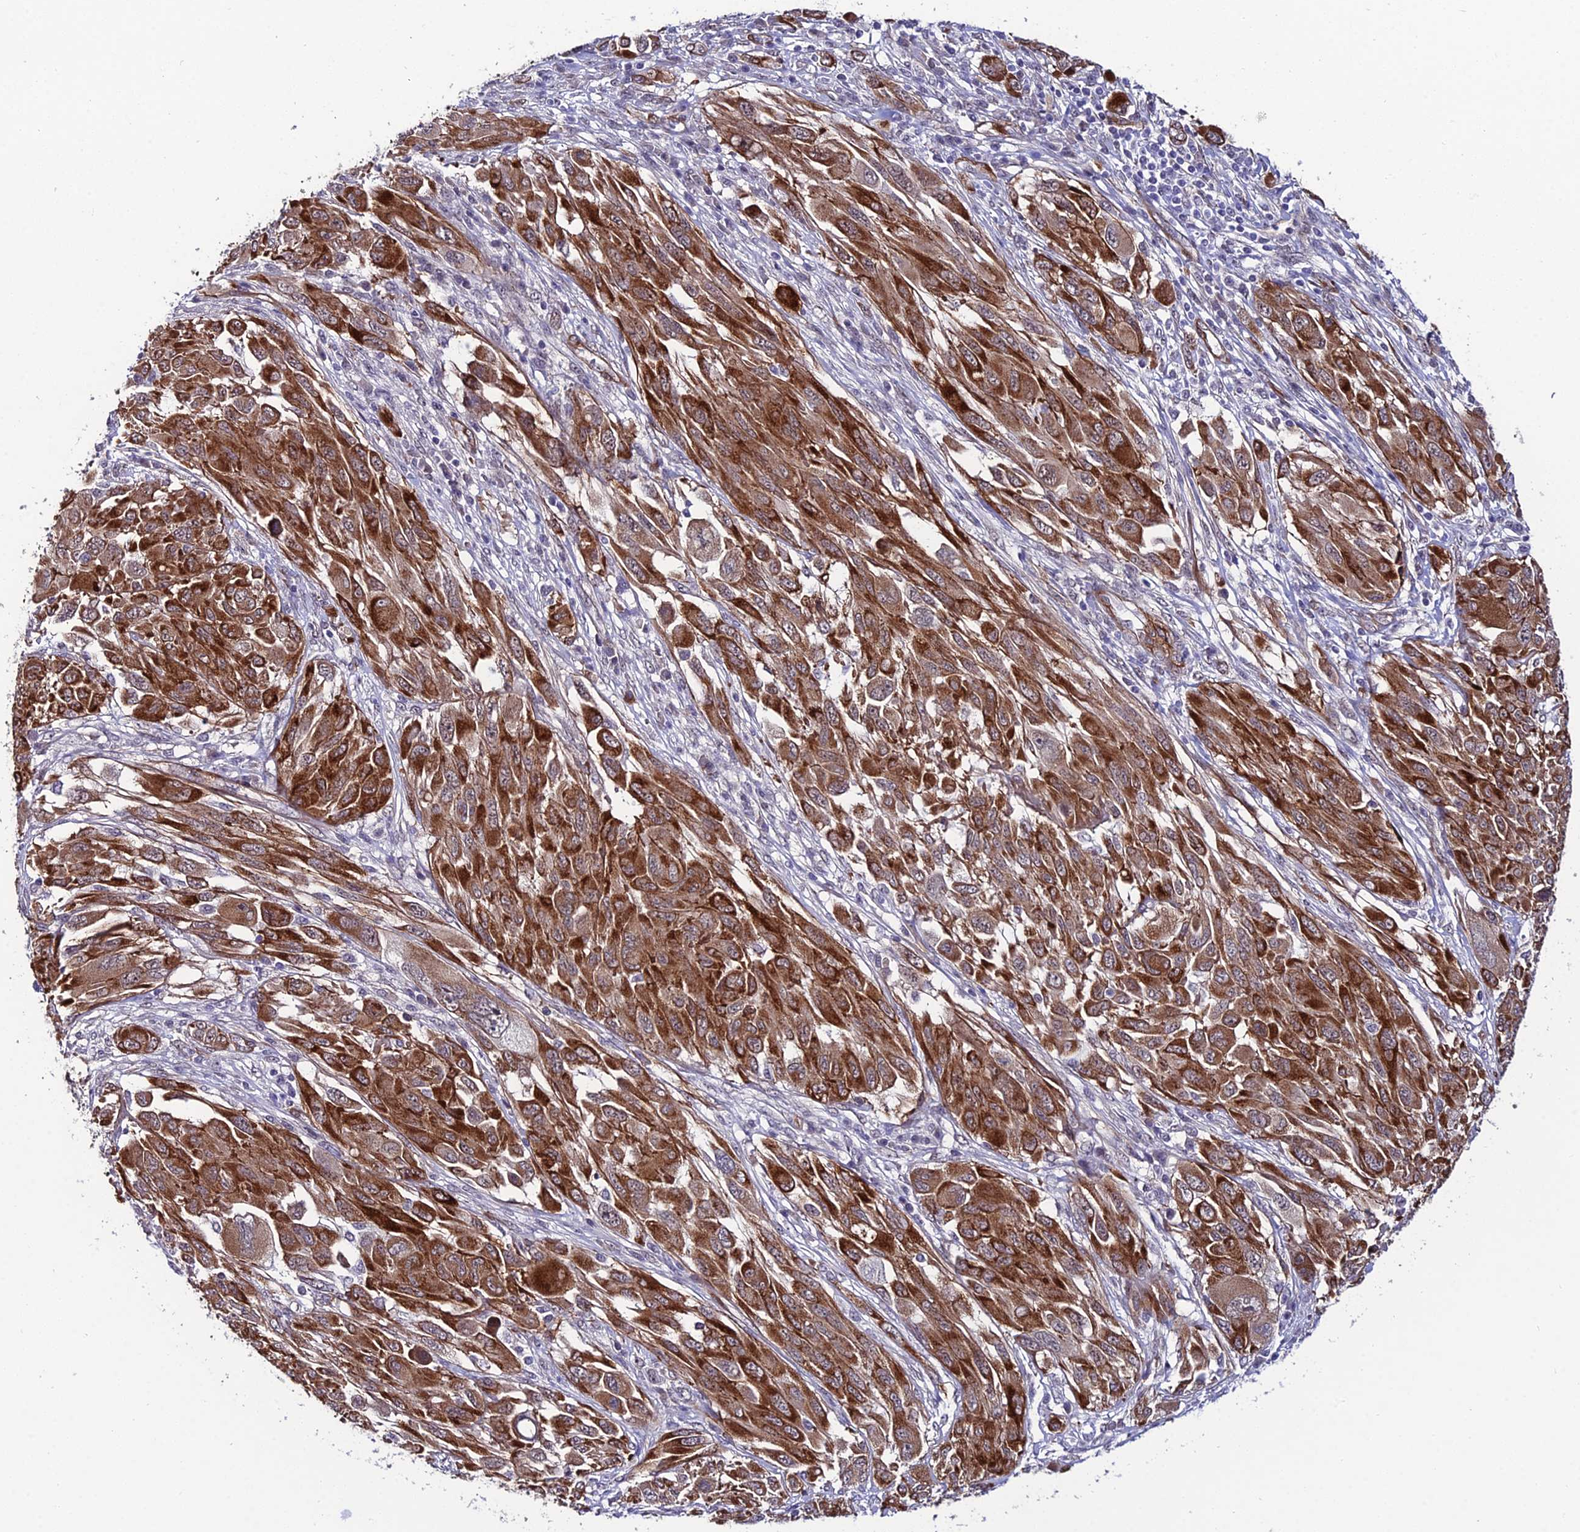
{"staining": {"intensity": "strong", "quantity": ">75%", "location": "cytoplasmic/membranous"}, "tissue": "melanoma", "cell_type": "Tumor cells", "image_type": "cancer", "snomed": [{"axis": "morphology", "description": "Malignant melanoma, NOS"}, {"axis": "topography", "description": "Skin"}], "caption": "Protein expression analysis of melanoma shows strong cytoplasmic/membranous expression in approximately >75% of tumor cells.", "gene": "SYT15", "patient": {"sex": "female", "age": 91}}